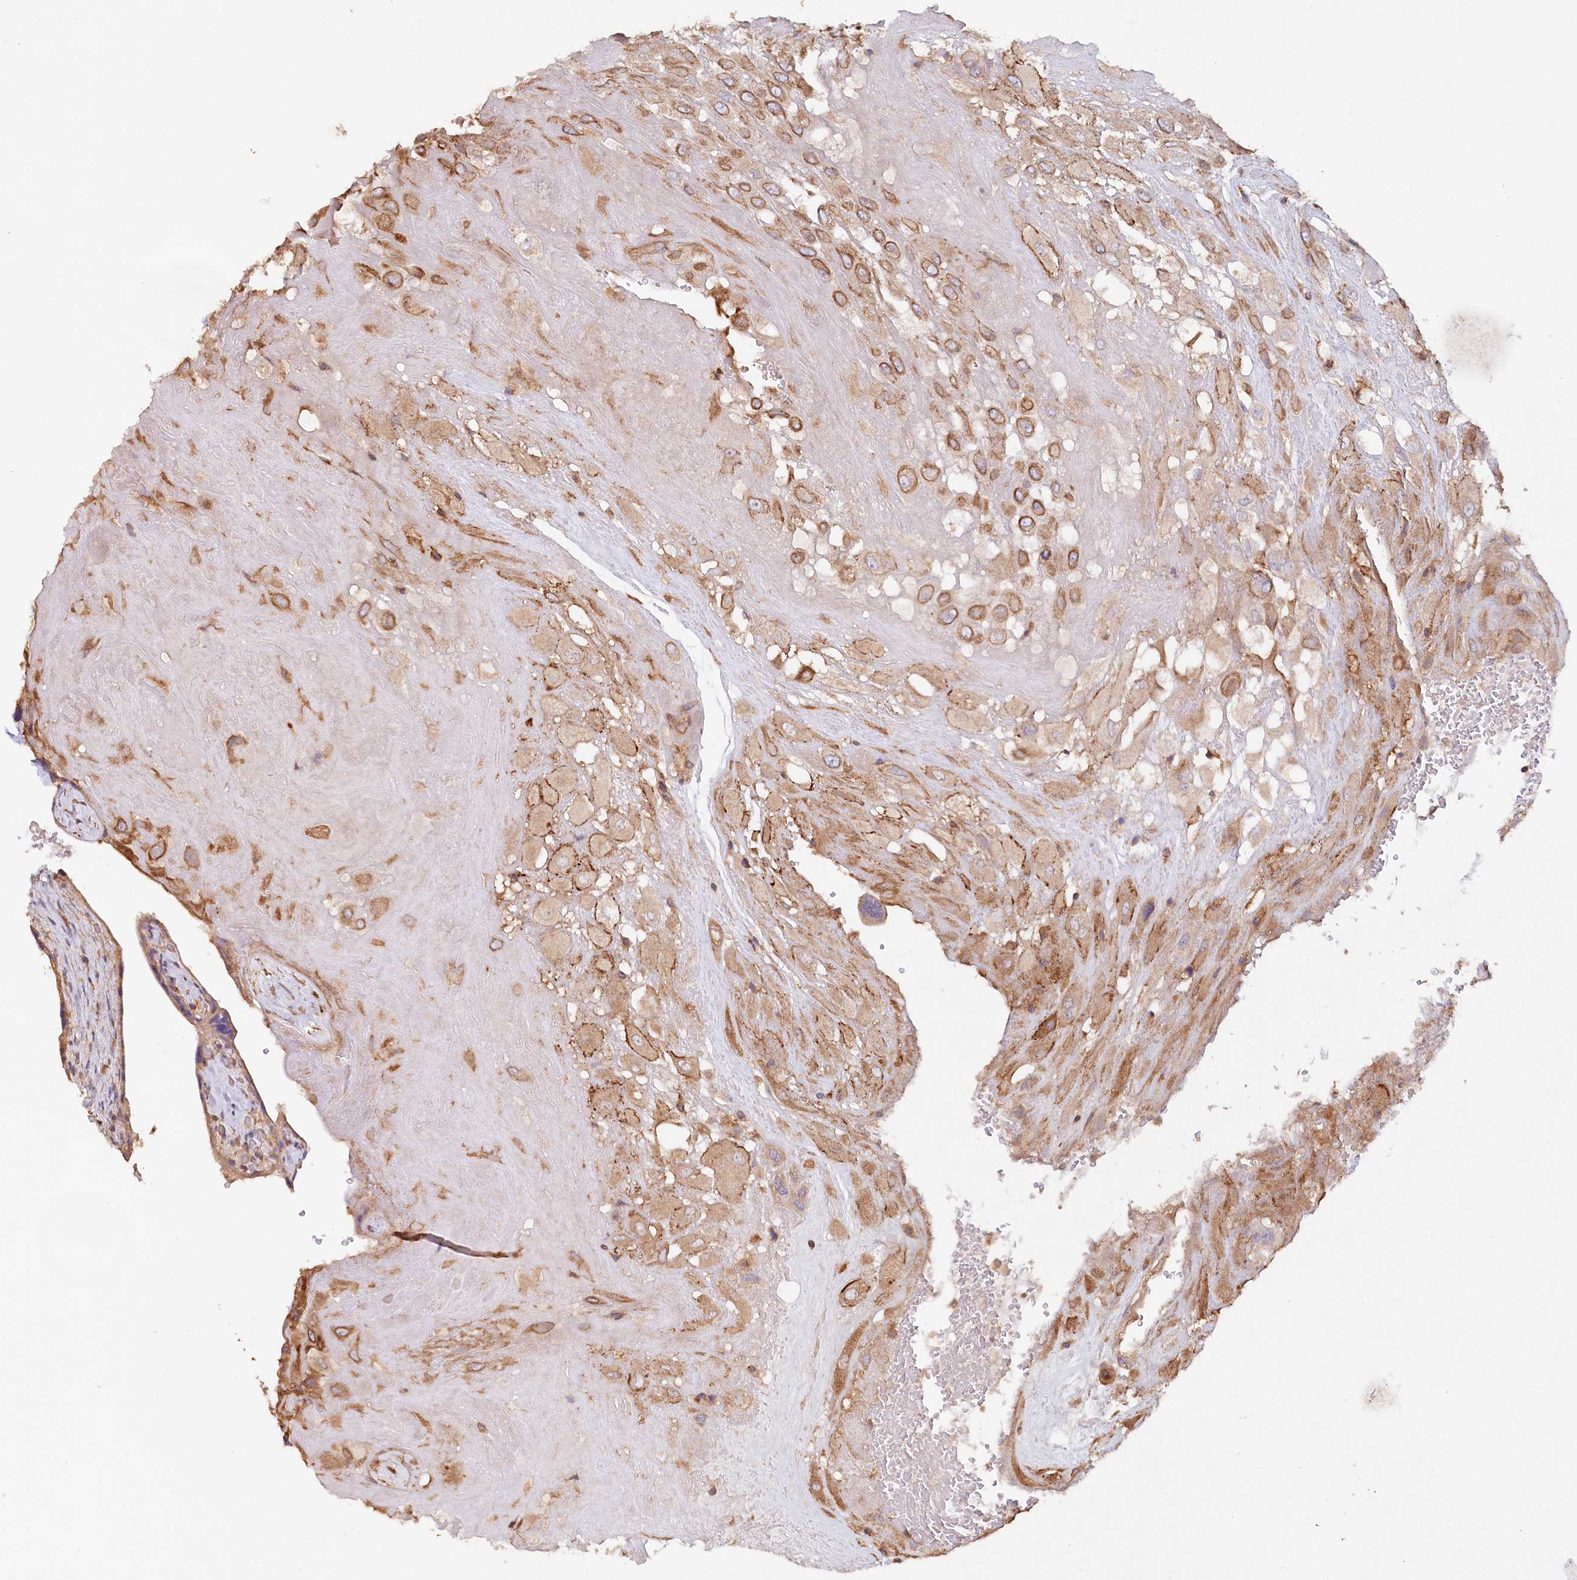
{"staining": {"intensity": "moderate", "quantity": ">75%", "location": "cytoplasmic/membranous"}, "tissue": "placenta", "cell_type": "Decidual cells", "image_type": "normal", "snomed": [{"axis": "morphology", "description": "Normal tissue, NOS"}, {"axis": "topography", "description": "Placenta"}], "caption": "Immunohistochemistry image of benign placenta: human placenta stained using immunohistochemistry (IHC) displays medium levels of moderate protein expression localized specifically in the cytoplasmic/membranous of decidual cells, appearing as a cytoplasmic/membranous brown color.", "gene": "RBP5", "patient": {"sex": "female", "age": 37}}